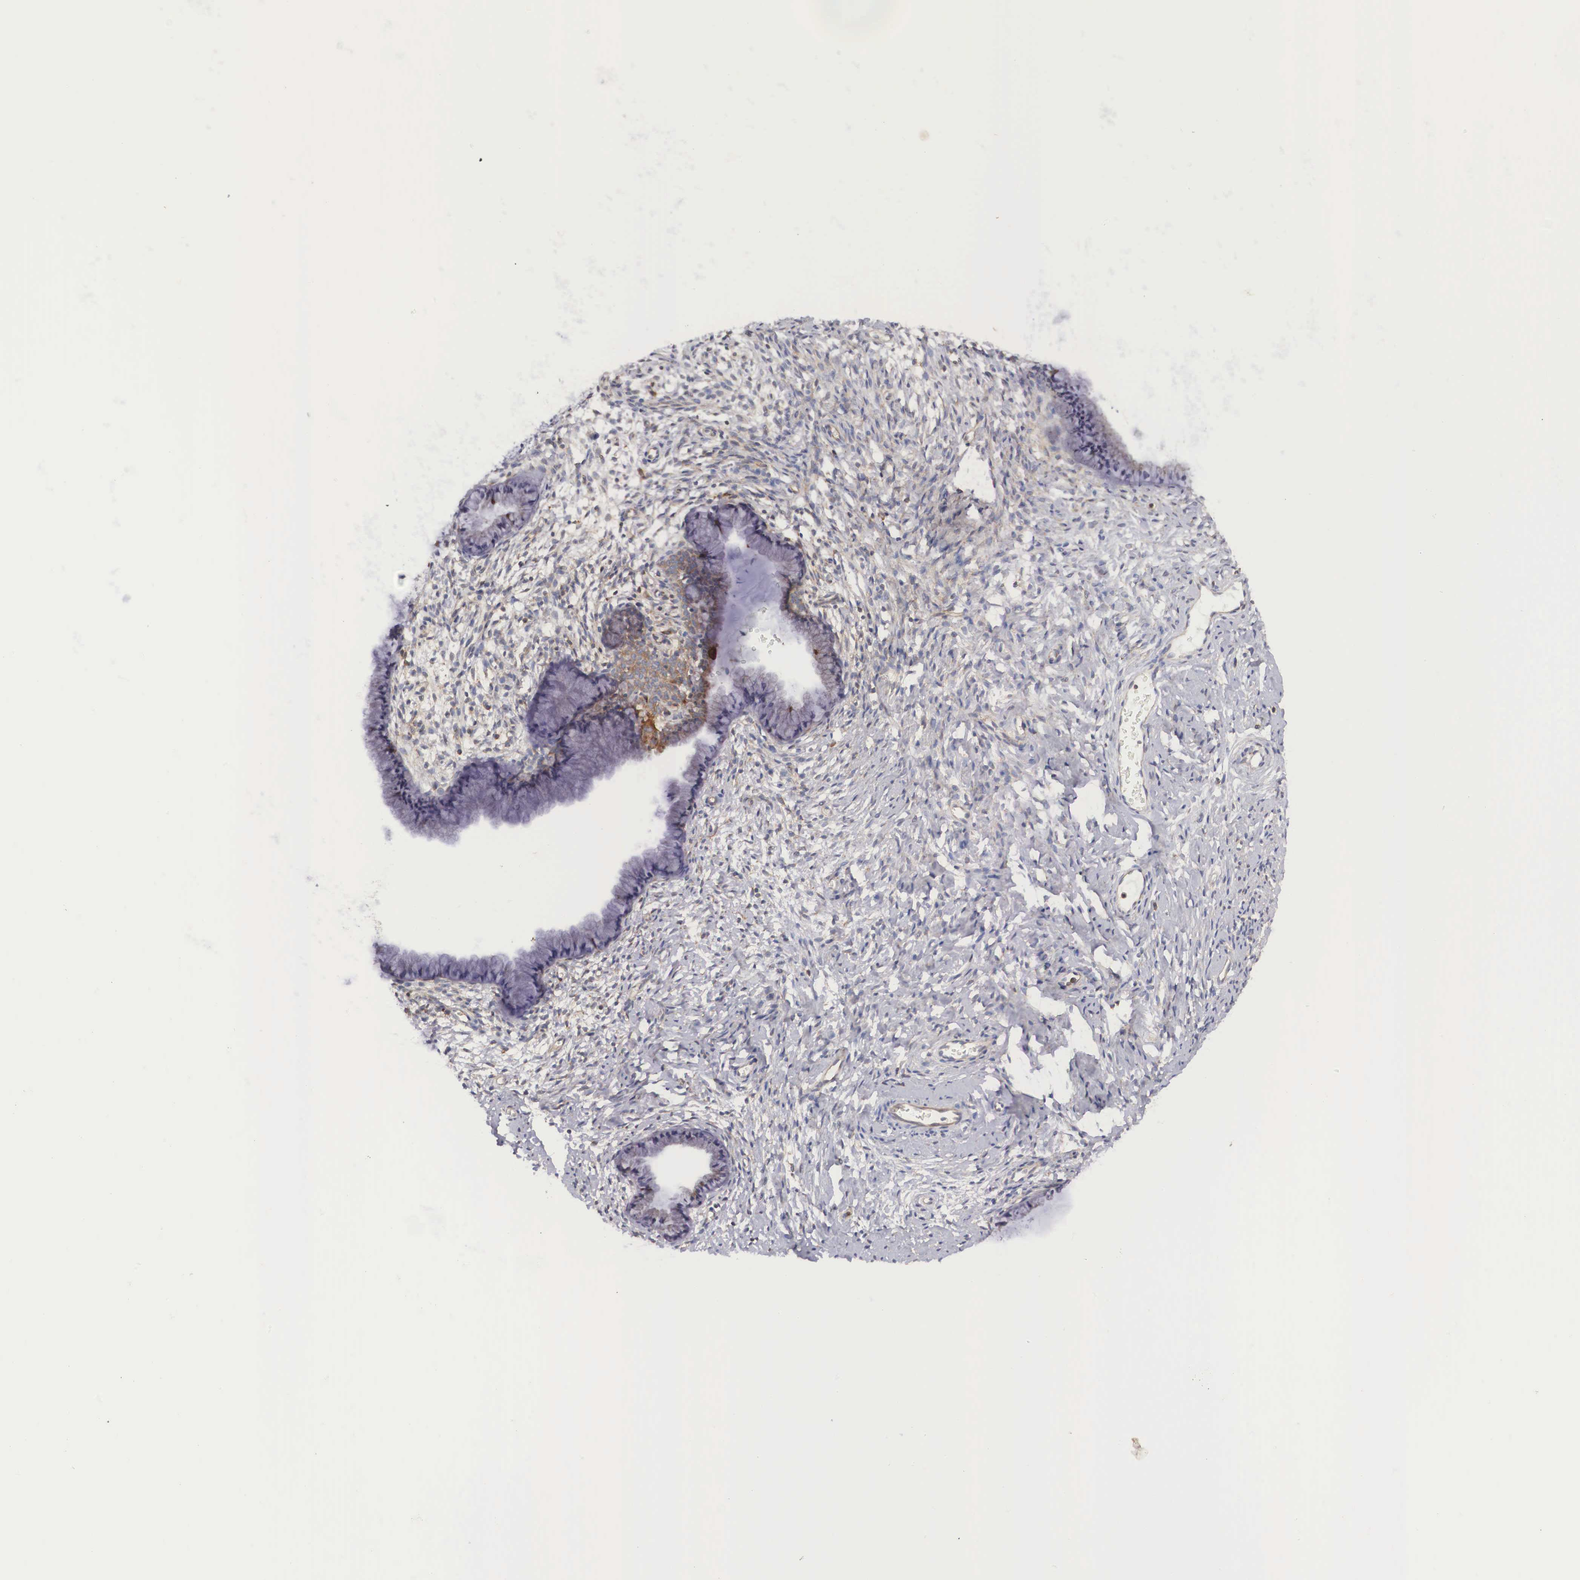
{"staining": {"intensity": "moderate", "quantity": ">75%", "location": "cytoplasmic/membranous"}, "tissue": "cervix", "cell_type": "Glandular cells", "image_type": "normal", "snomed": [{"axis": "morphology", "description": "Normal tissue, NOS"}, {"axis": "topography", "description": "Cervix"}], "caption": "Human cervix stained with a brown dye displays moderate cytoplasmic/membranous positive expression in approximately >75% of glandular cells.", "gene": "GRIPAP1", "patient": {"sex": "female", "age": 70}}